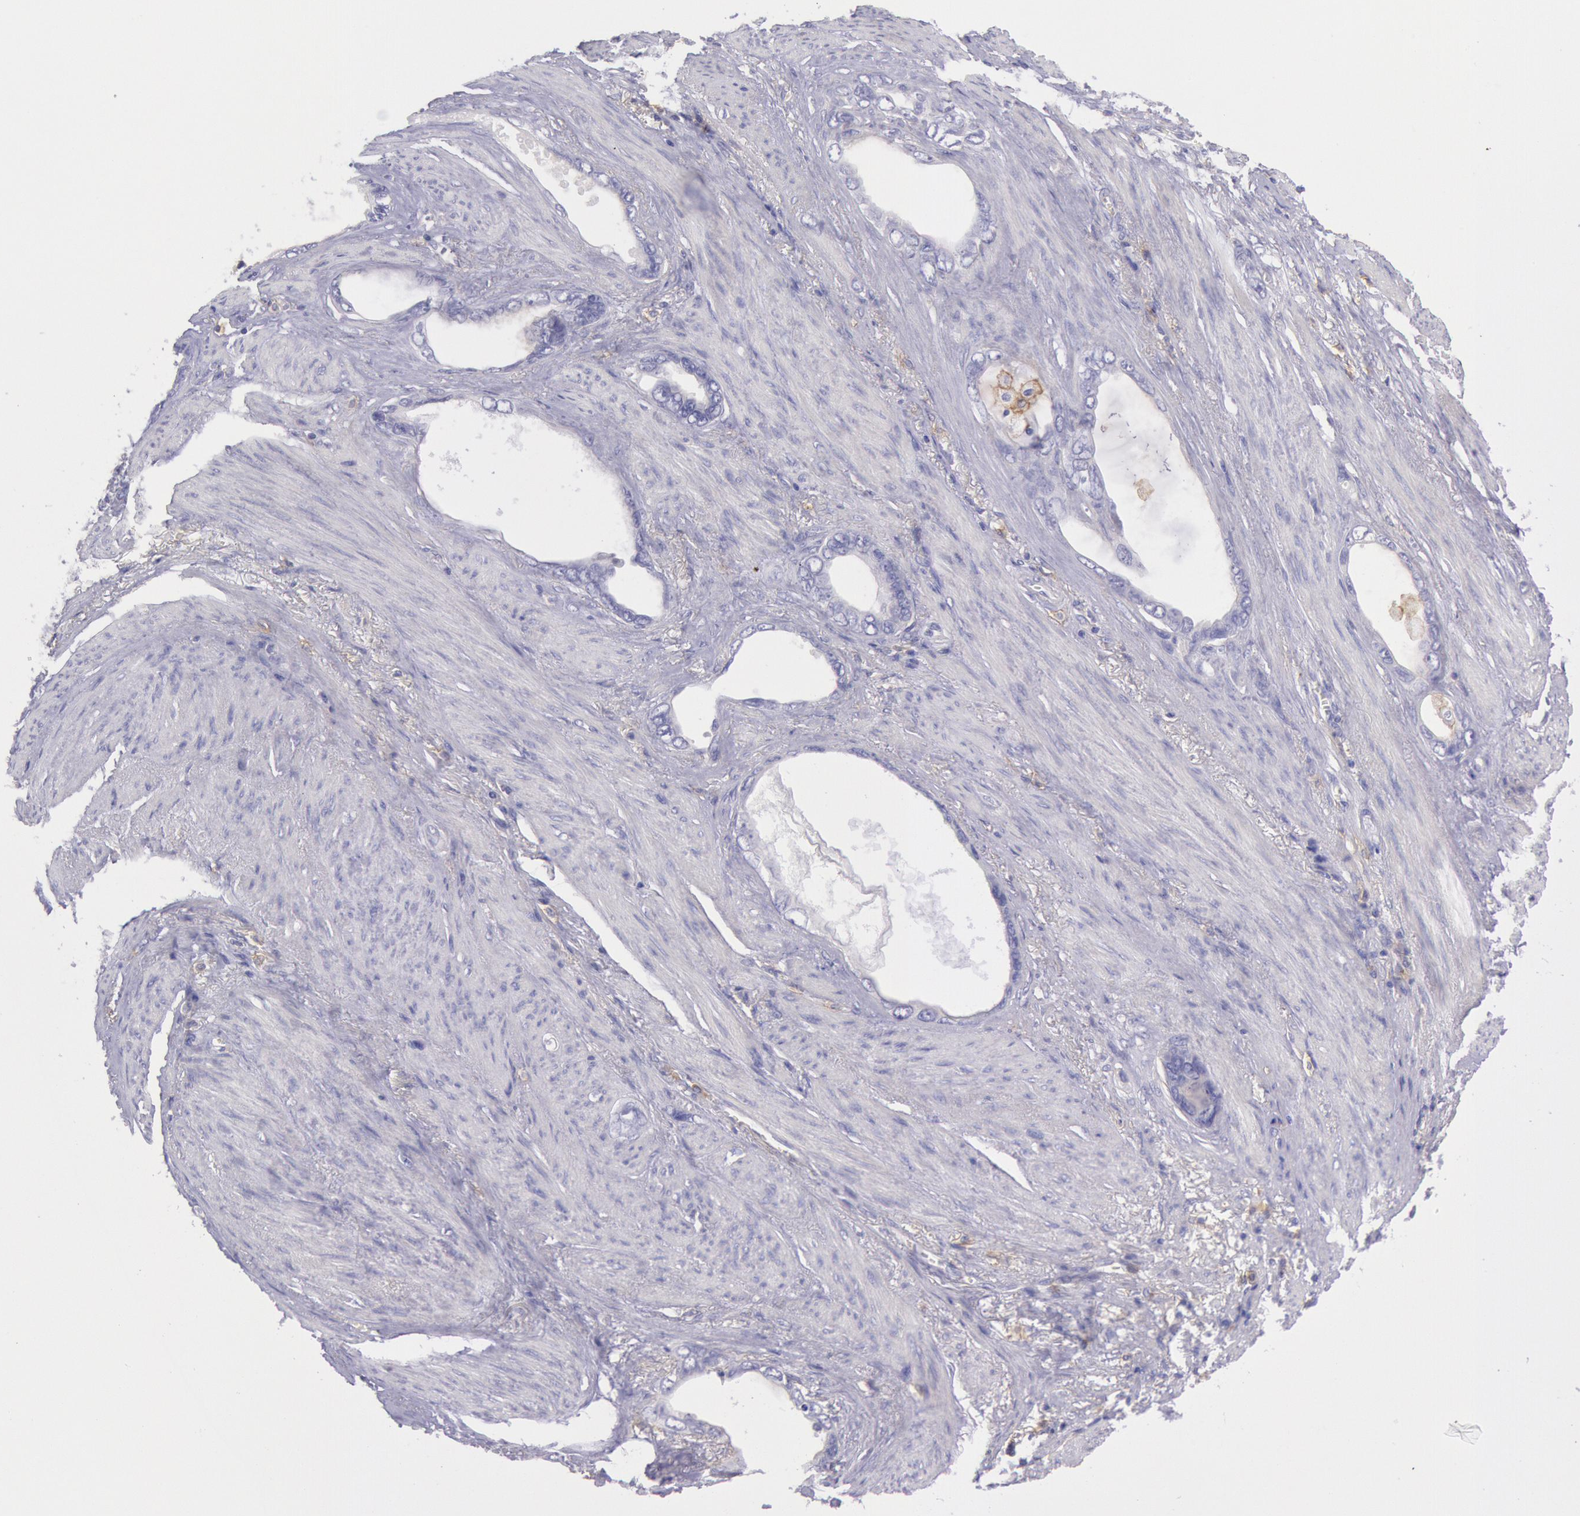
{"staining": {"intensity": "moderate", "quantity": "25%-75%", "location": "cytoplasmic/membranous"}, "tissue": "stomach cancer", "cell_type": "Tumor cells", "image_type": "cancer", "snomed": [{"axis": "morphology", "description": "Adenocarcinoma, NOS"}, {"axis": "topography", "description": "Stomach"}], "caption": "Protein staining by immunohistochemistry demonstrates moderate cytoplasmic/membranous positivity in about 25%-75% of tumor cells in stomach adenocarcinoma.", "gene": "LYN", "patient": {"sex": "male", "age": 78}}